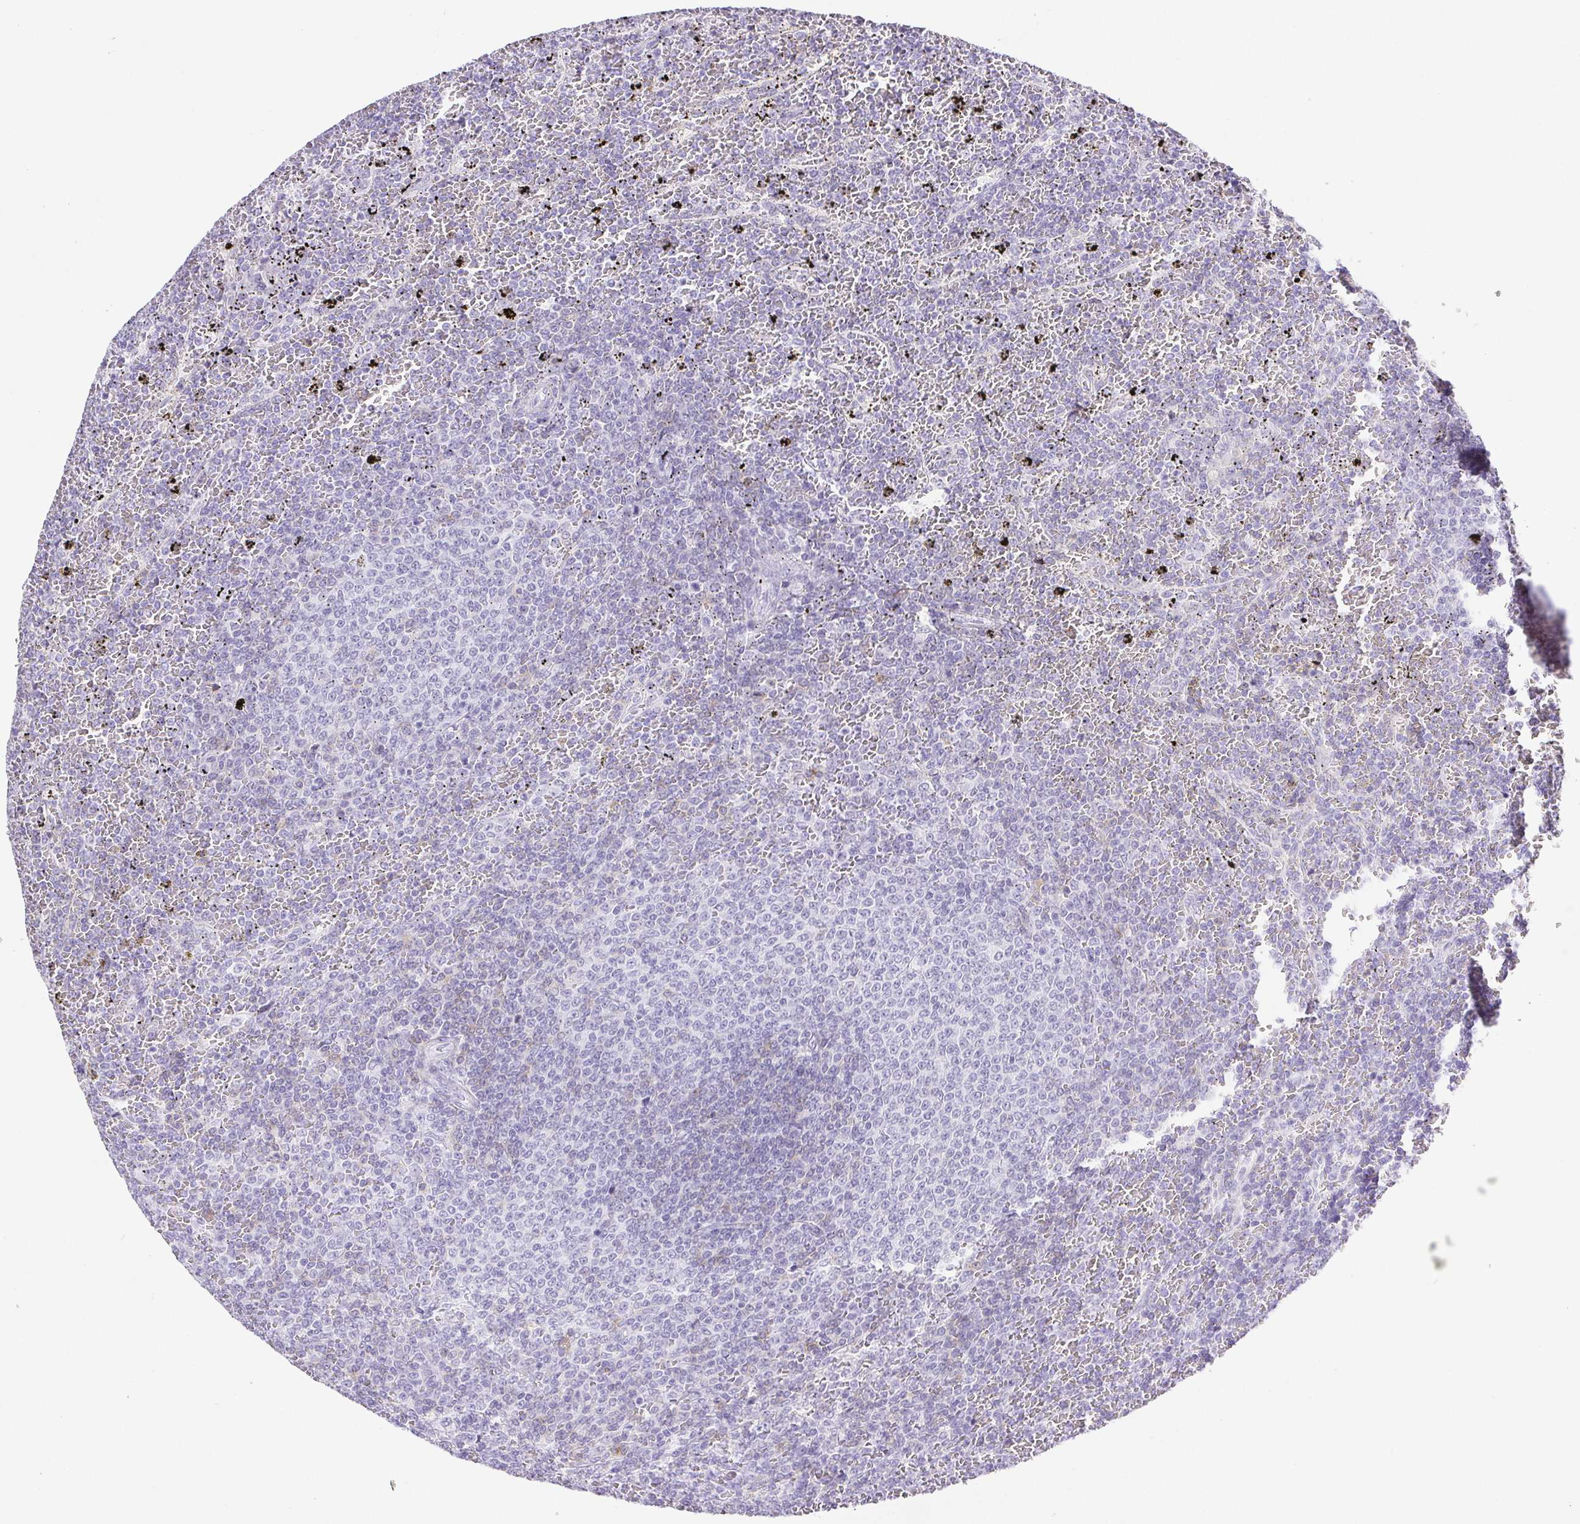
{"staining": {"intensity": "negative", "quantity": "none", "location": "none"}, "tissue": "lymphoma", "cell_type": "Tumor cells", "image_type": "cancer", "snomed": [{"axis": "morphology", "description": "Malignant lymphoma, non-Hodgkin's type, Low grade"}, {"axis": "topography", "description": "Spleen"}], "caption": "Lymphoma stained for a protein using immunohistochemistry displays no staining tumor cells.", "gene": "HLA-G", "patient": {"sex": "female", "age": 77}}